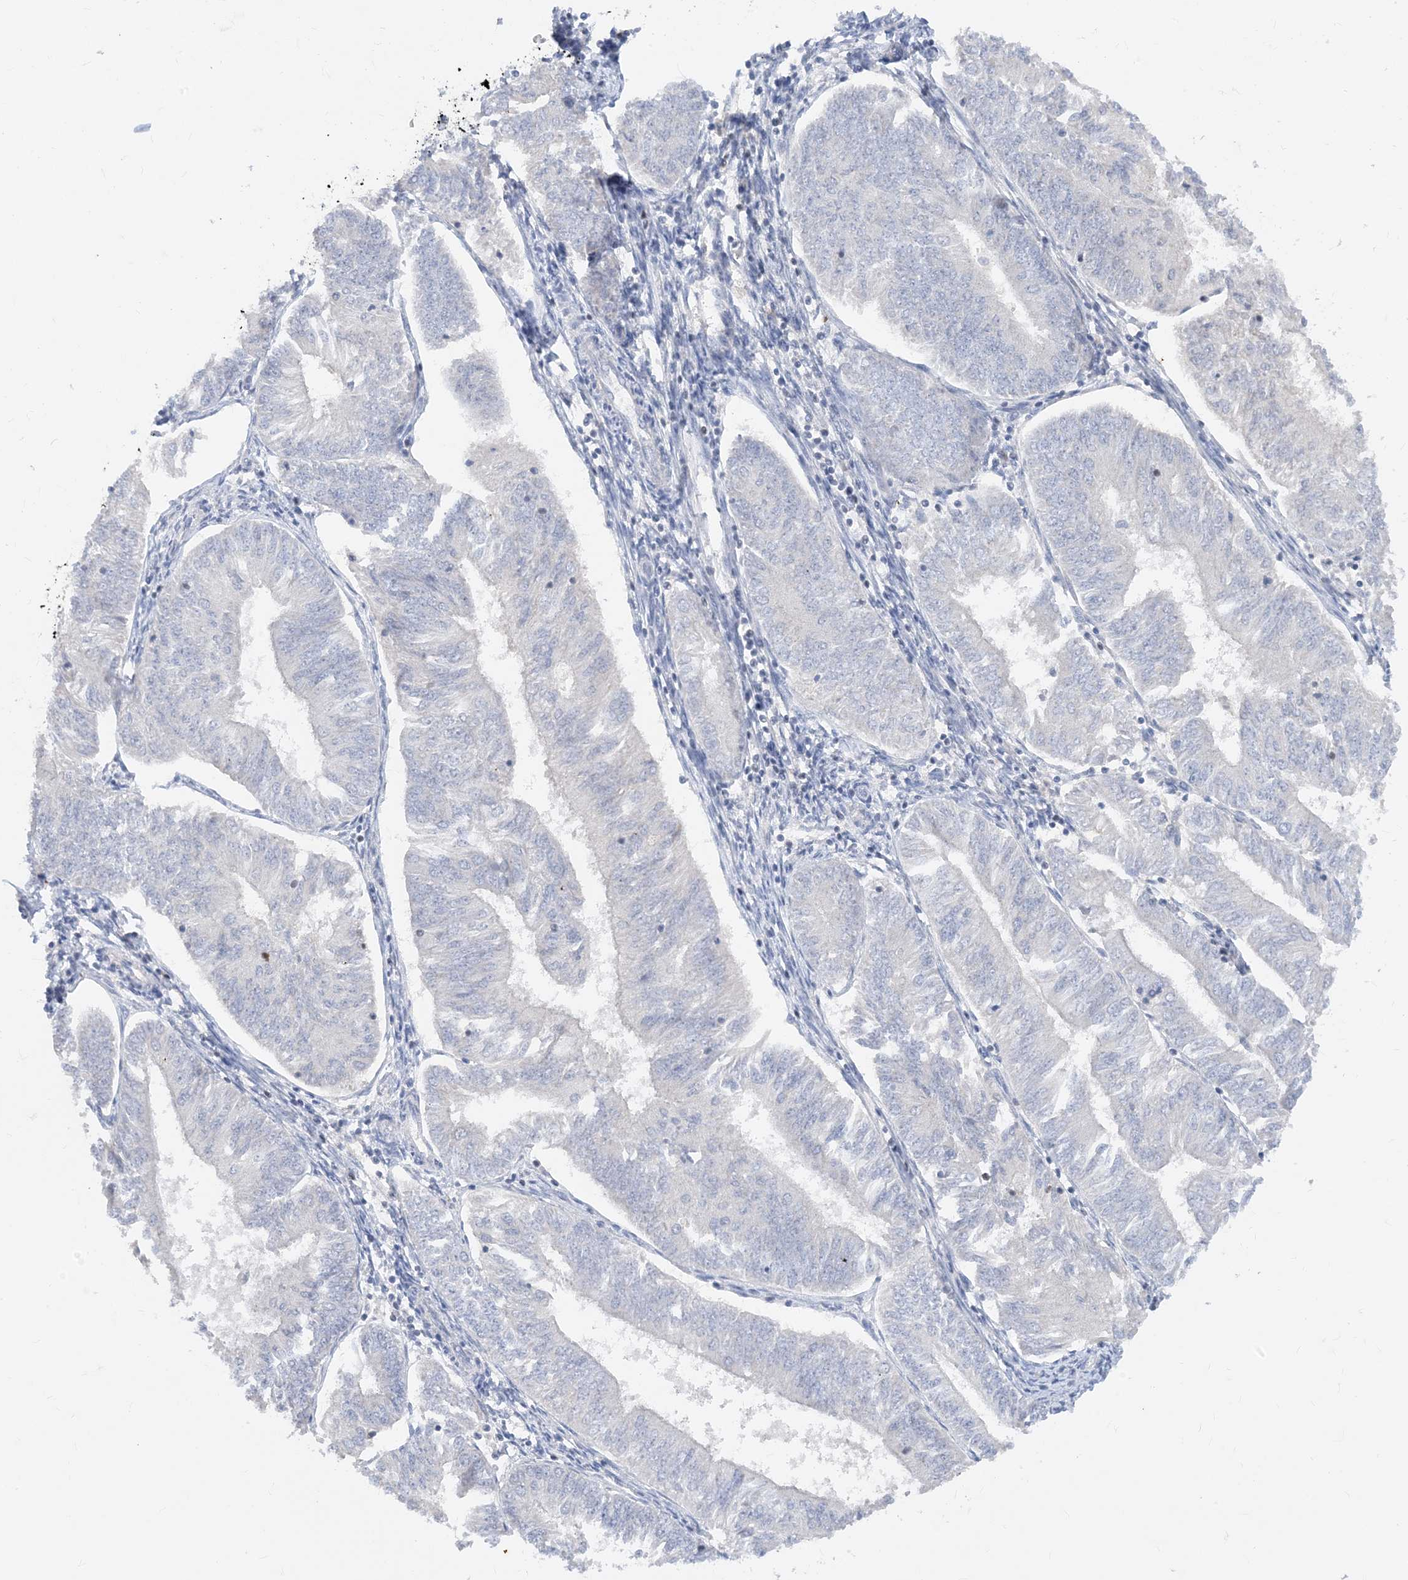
{"staining": {"intensity": "negative", "quantity": "none", "location": "none"}, "tissue": "endometrial cancer", "cell_type": "Tumor cells", "image_type": "cancer", "snomed": [{"axis": "morphology", "description": "Adenocarcinoma, NOS"}, {"axis": "topography", "description": "Endometrium"}], "caption": "Adenocarcinoma (endometrial) was stained to show a protein in brown. There is no significant staining in tumor cells. (Immunohistochemistry, brightfield microscopy, high magnification).", "gene": "TBX21", "patient": {"sex": "female", "age": 58}}